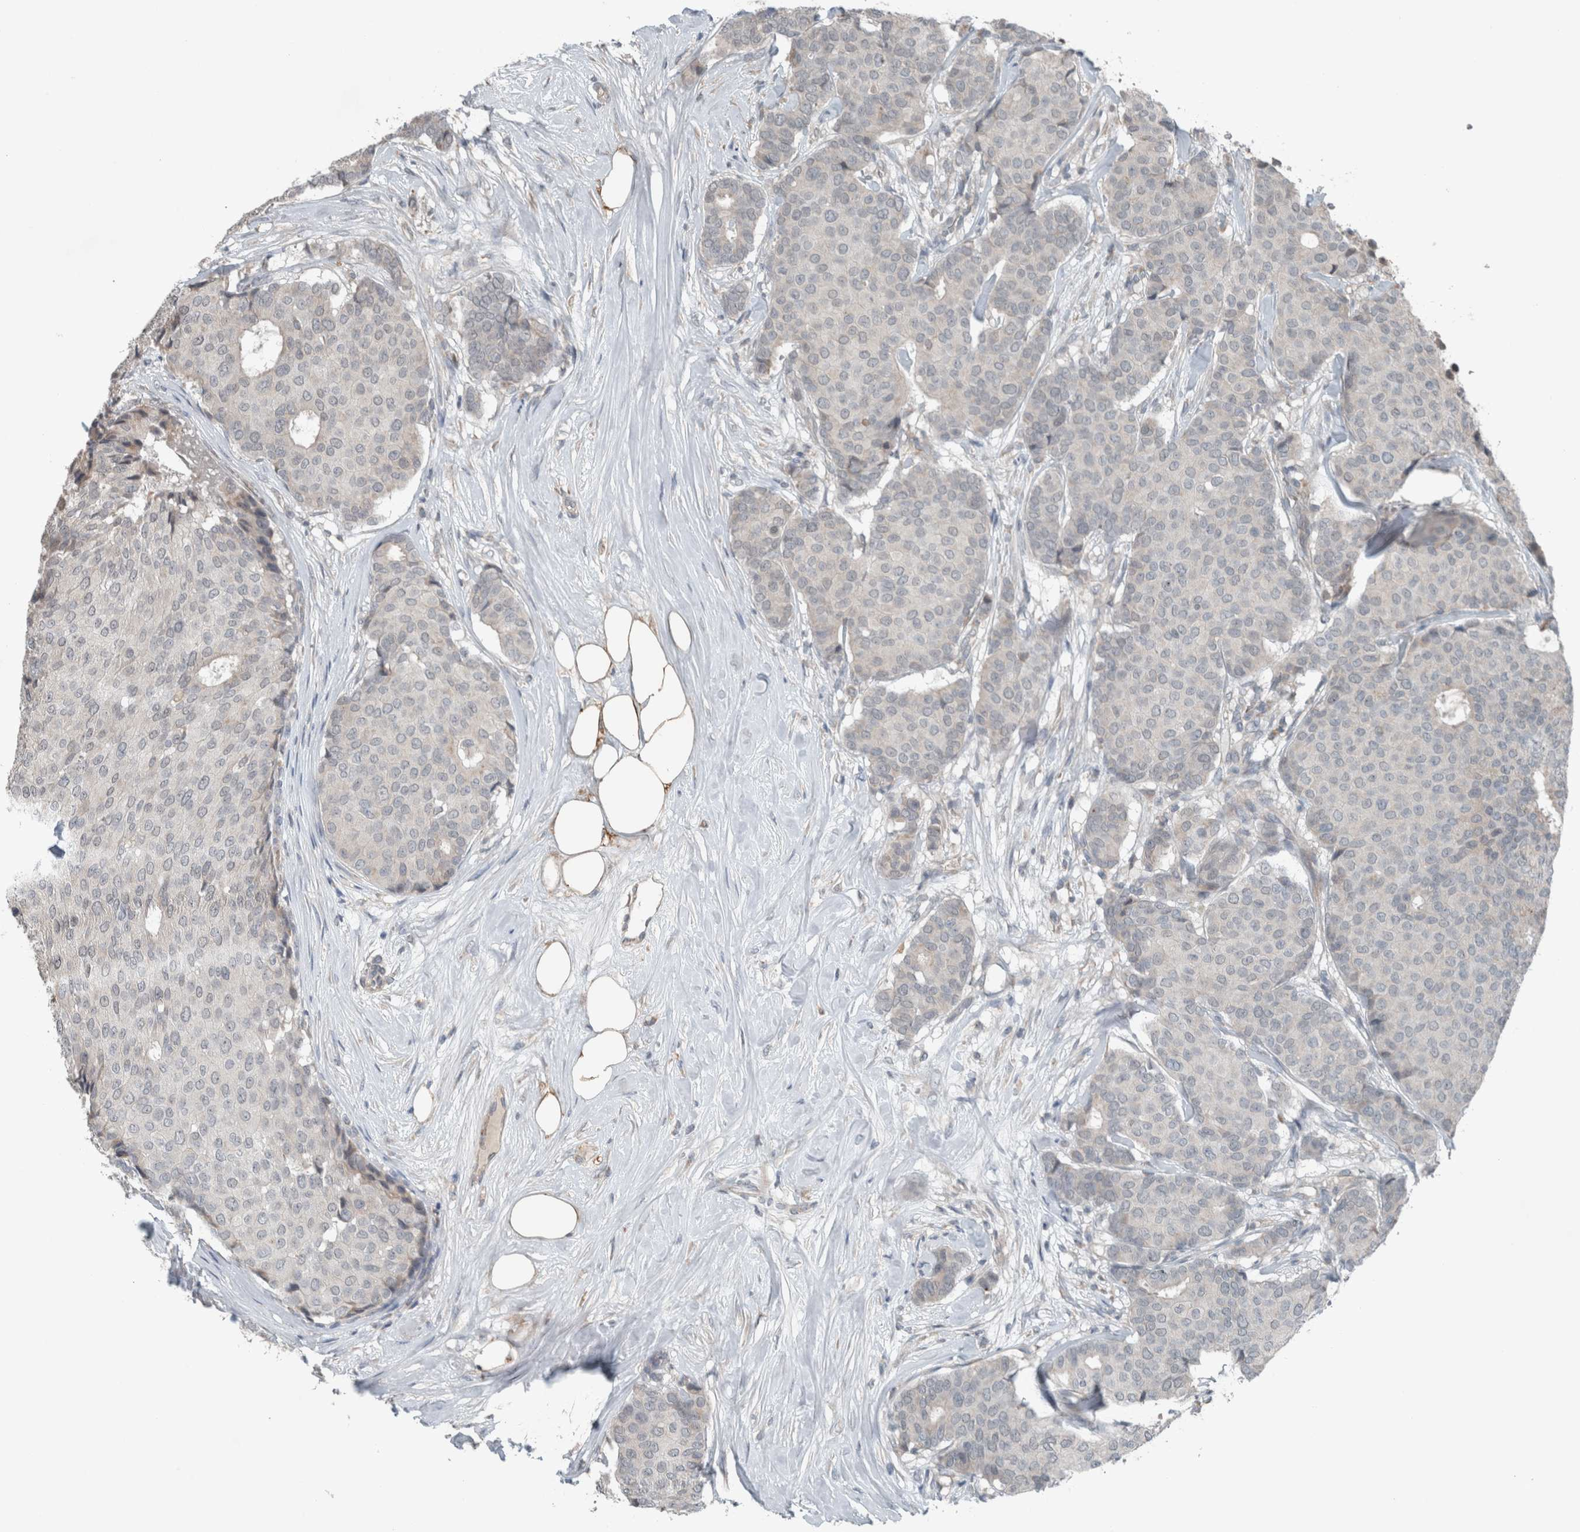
{"staining": {"intensity": "negative", "quantity": "none", "location": "none"}, "tissue": "breast cancer", "cell_type": "Tumor cells", "image_type": "cancer", "snomed": [{"axis": "morphology", "description": "Duct carcinoma"}, {"axis": "topography", "description": "Breast"}], "caption": "Protein analysis of breast cancer demonstrates no significant staining in tumor cells. (Brightfield microscopy of DAB immunohistochemistry (IHC) at high magnification).", "gene": "JADE2", "patient": {"sex": "female", "age": 75}}